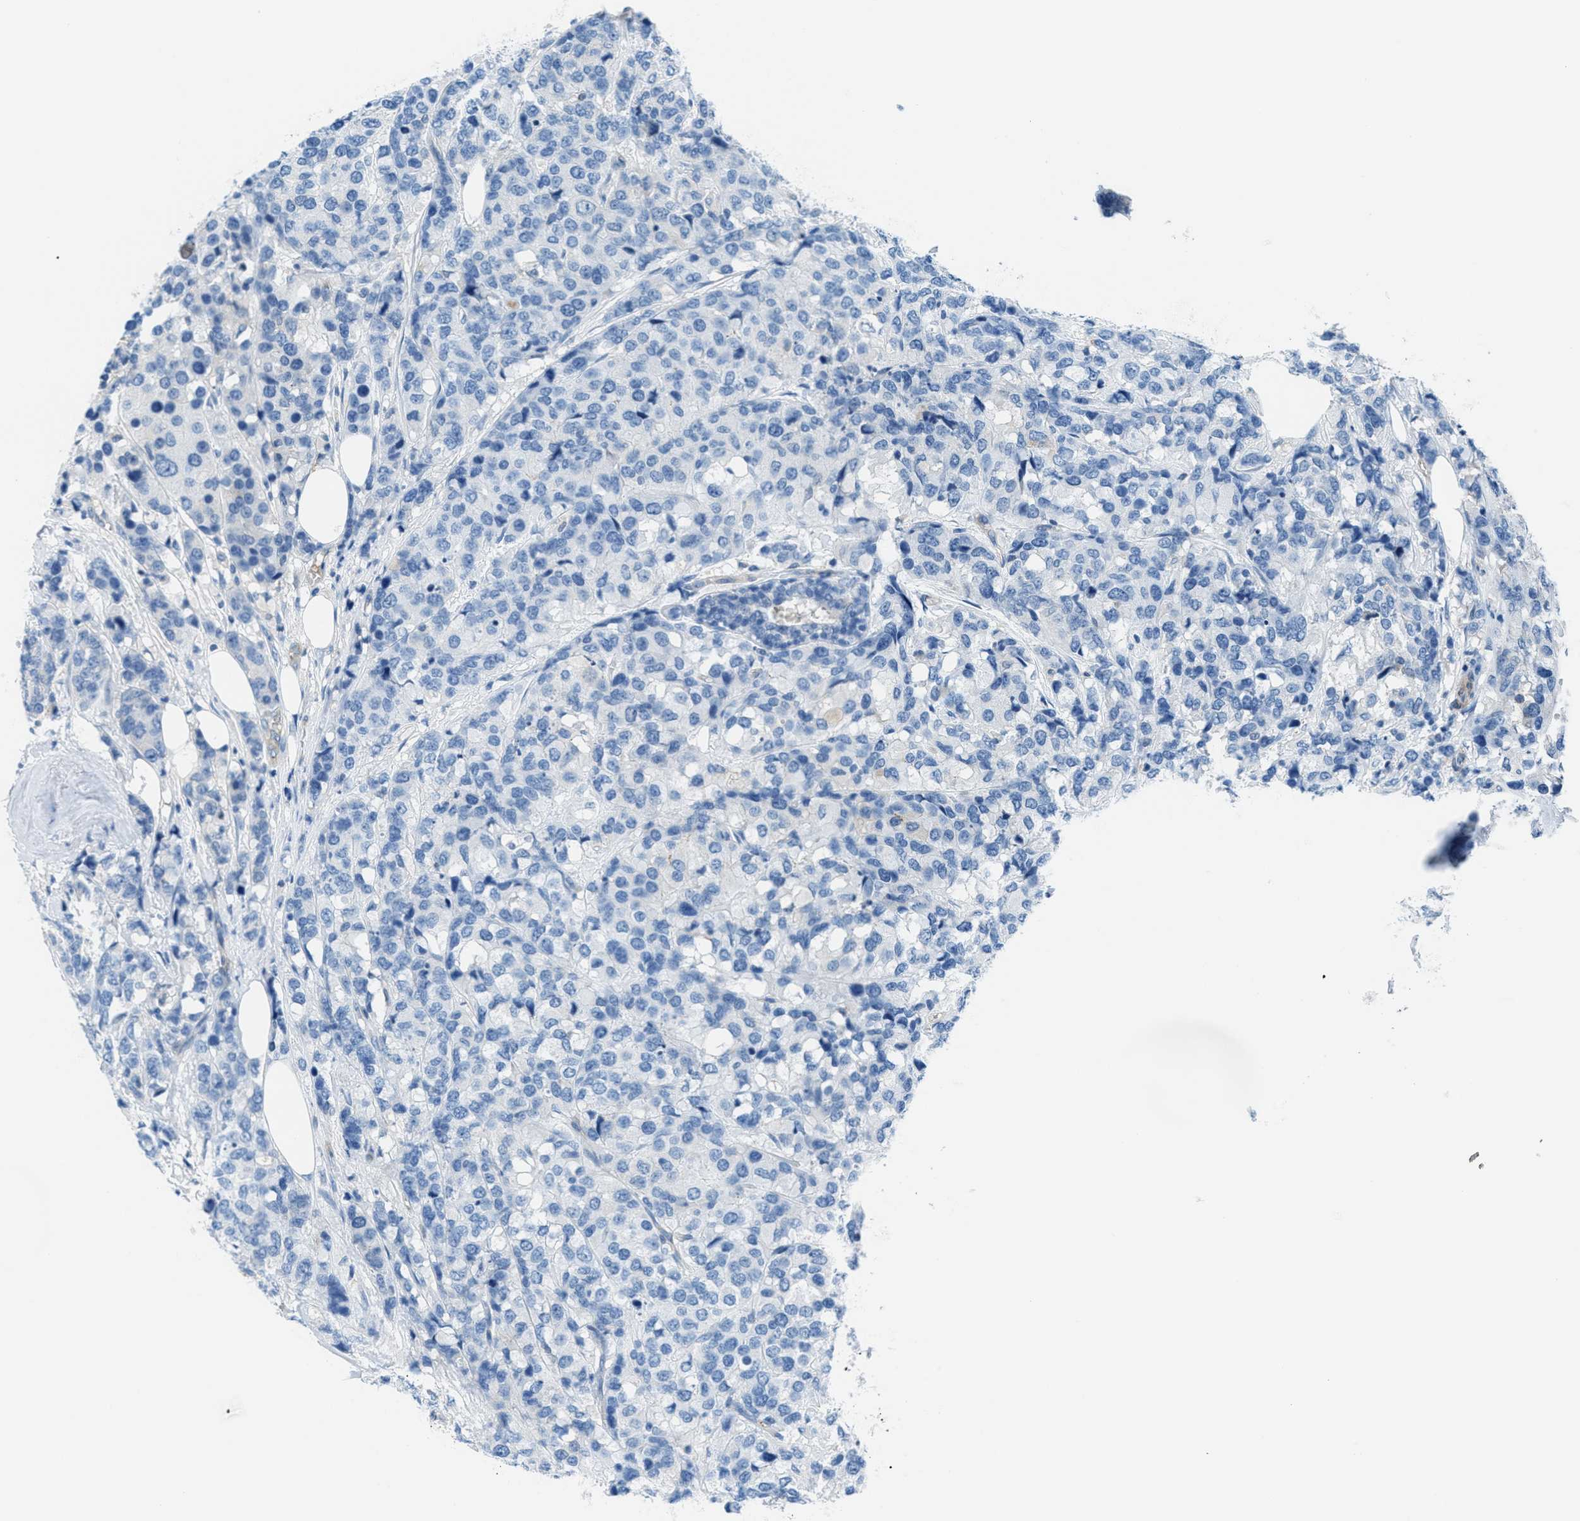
{"staining": {"intensity": "negative", "quantity": "none", "location": "none"}, "tissue": "breast cancer", "cell_type": "Tumor cells", "image_type": "cancer", "snomed": [{"axis": "morphology", "description": "Lobular carcinoma"}, {"axis": "topography", "description": "Breast"}], "caption": "DAB (3,3'-diaminobenzidine) immunohistochemical staining of breast lobular carcinoma demonstrates no significant positivity in tumor cells.", "gene": "MAPRE2", "patient": {"sex": "female", "age": 59}}